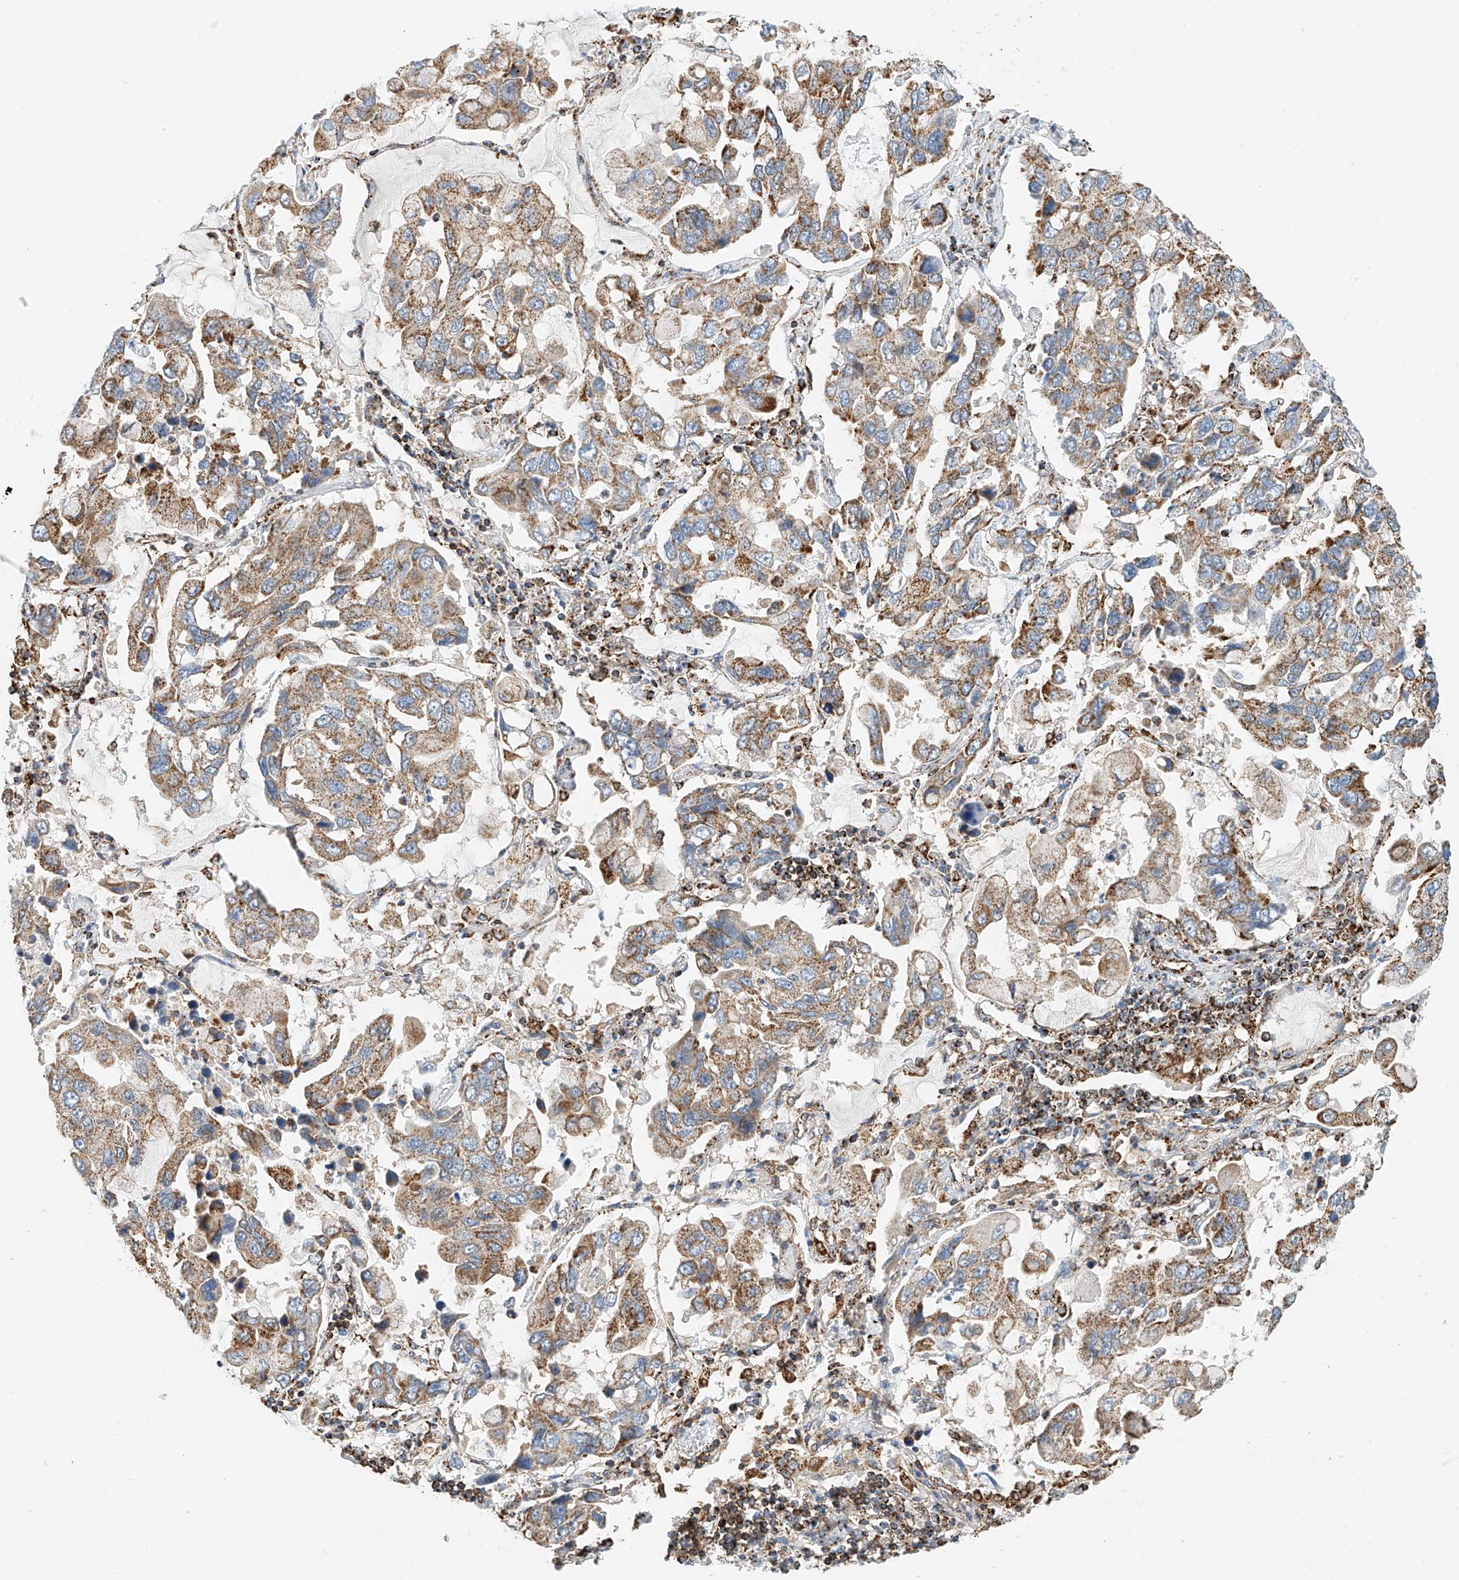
{"staining": {"intensity": "moderate", "quantity": ">75%", "location": "cytoplasmic/membranous"}, "tissue": "lung cancer", "cell_type": "Tumor cells", "image_type": "cancer", "snomed": [{"axis": "morphology", "description": "Adenocarcinoma, NOS"}, {"axis": "topography", "description": "Lung"}], "caption": "Protein expression analysis of lung cancer exhibits moderate cytoplasmic/membranous expression in about >75% of tumor cells.", "gene": "PPA2", "patient": {"sex": "male", "age": 64}}